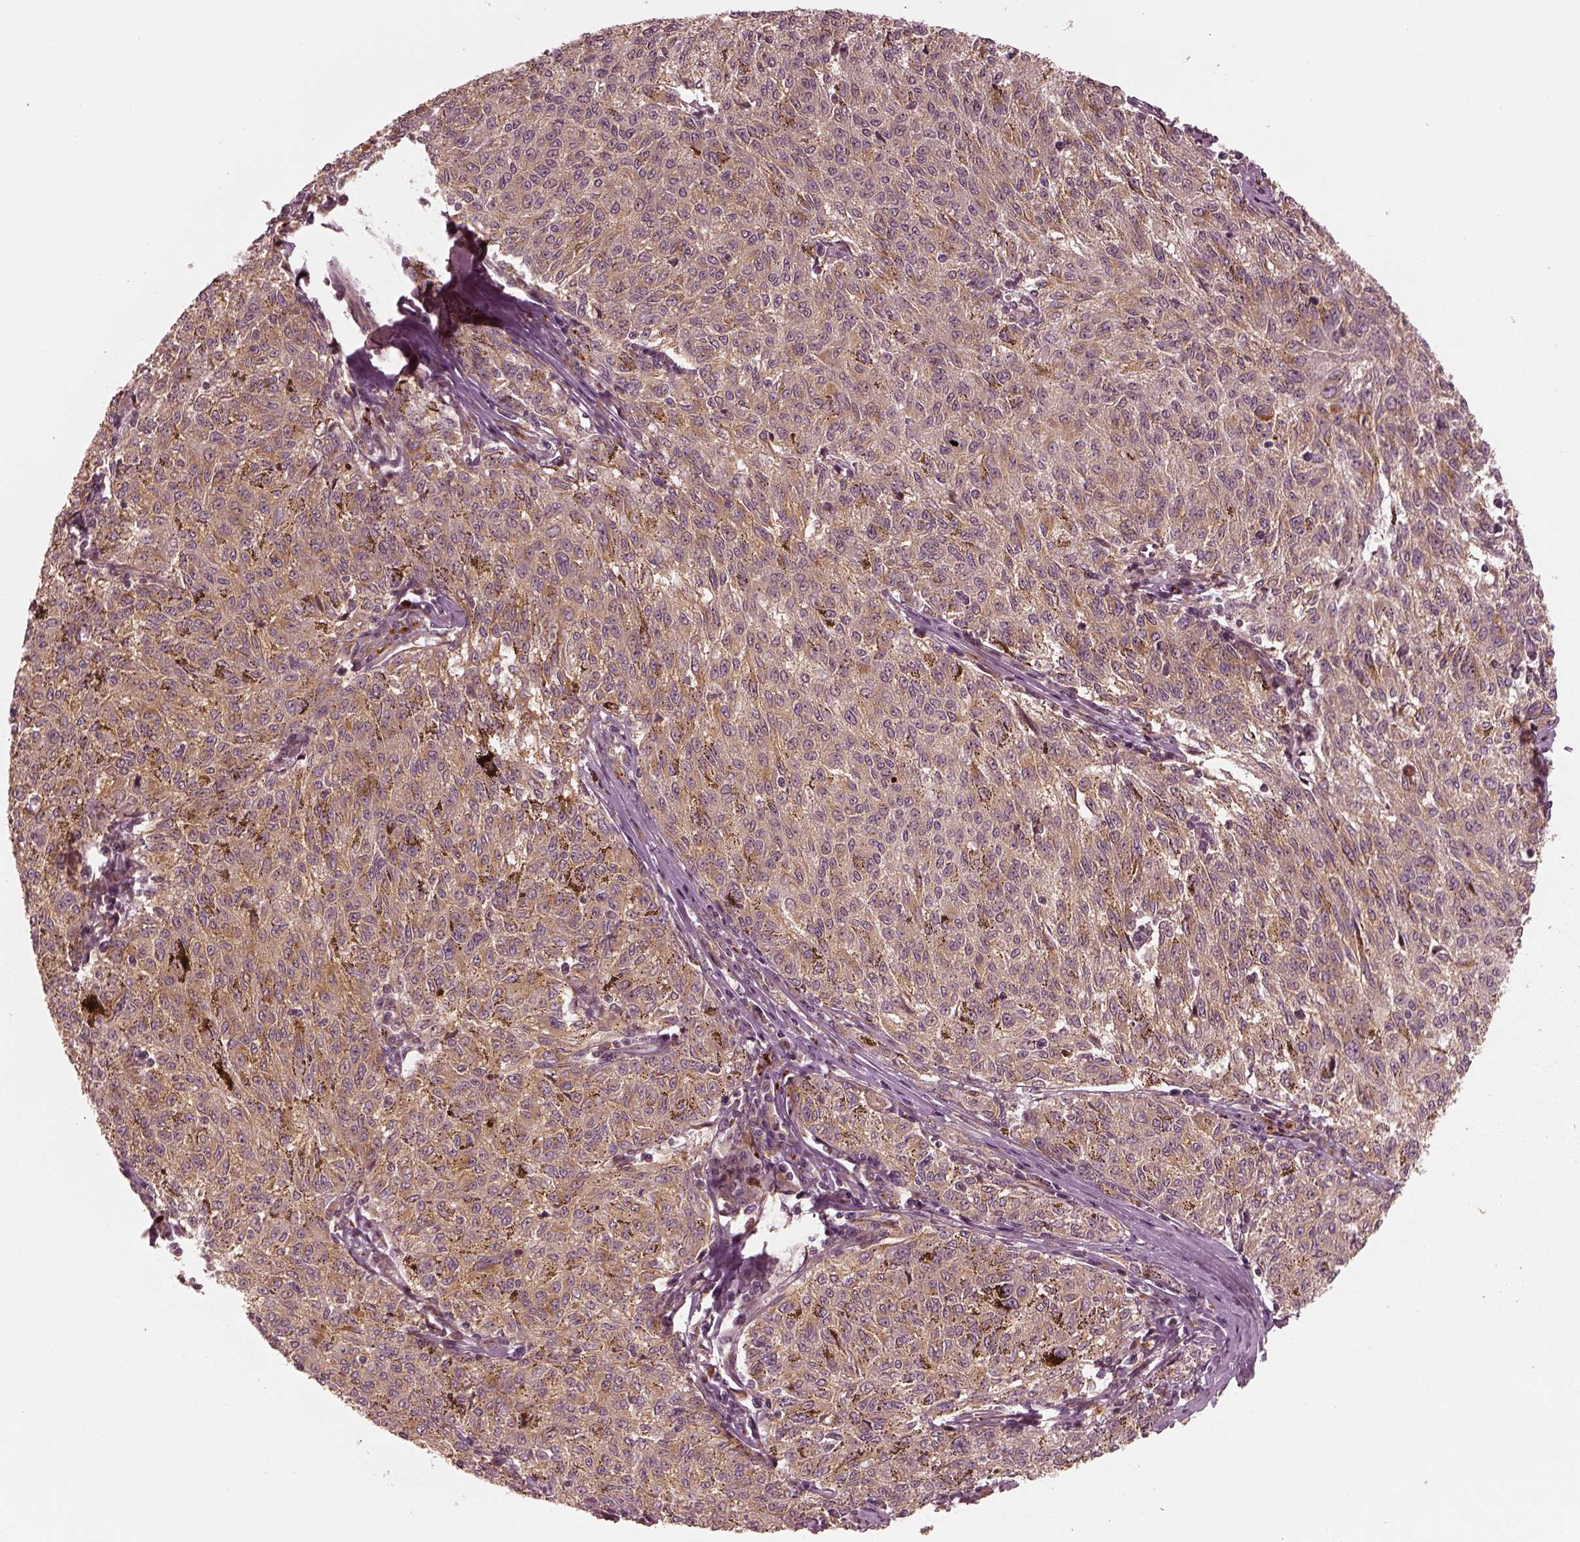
{"staining": {"intensity": "moderate", "quantity": ">75%", "location": "cytoplasmic/membranous"}, "tissue": "melanoma", "cell_type": "Tumor cells", "image_type": "cancer", "snomed": [{"axis": "morphology", "description": "Malignant melanoma, NOS"}, {"axis": "topography", "description": "Skin"}], "caption": "This histopathology image demonstrates IHC staining of melanoma, with medium moderate cytoplasmic/membranous positivity in about >75% of tumor cells.", "gene": "SLC12A9", "patient": {"sex": "female", "age": 72}}